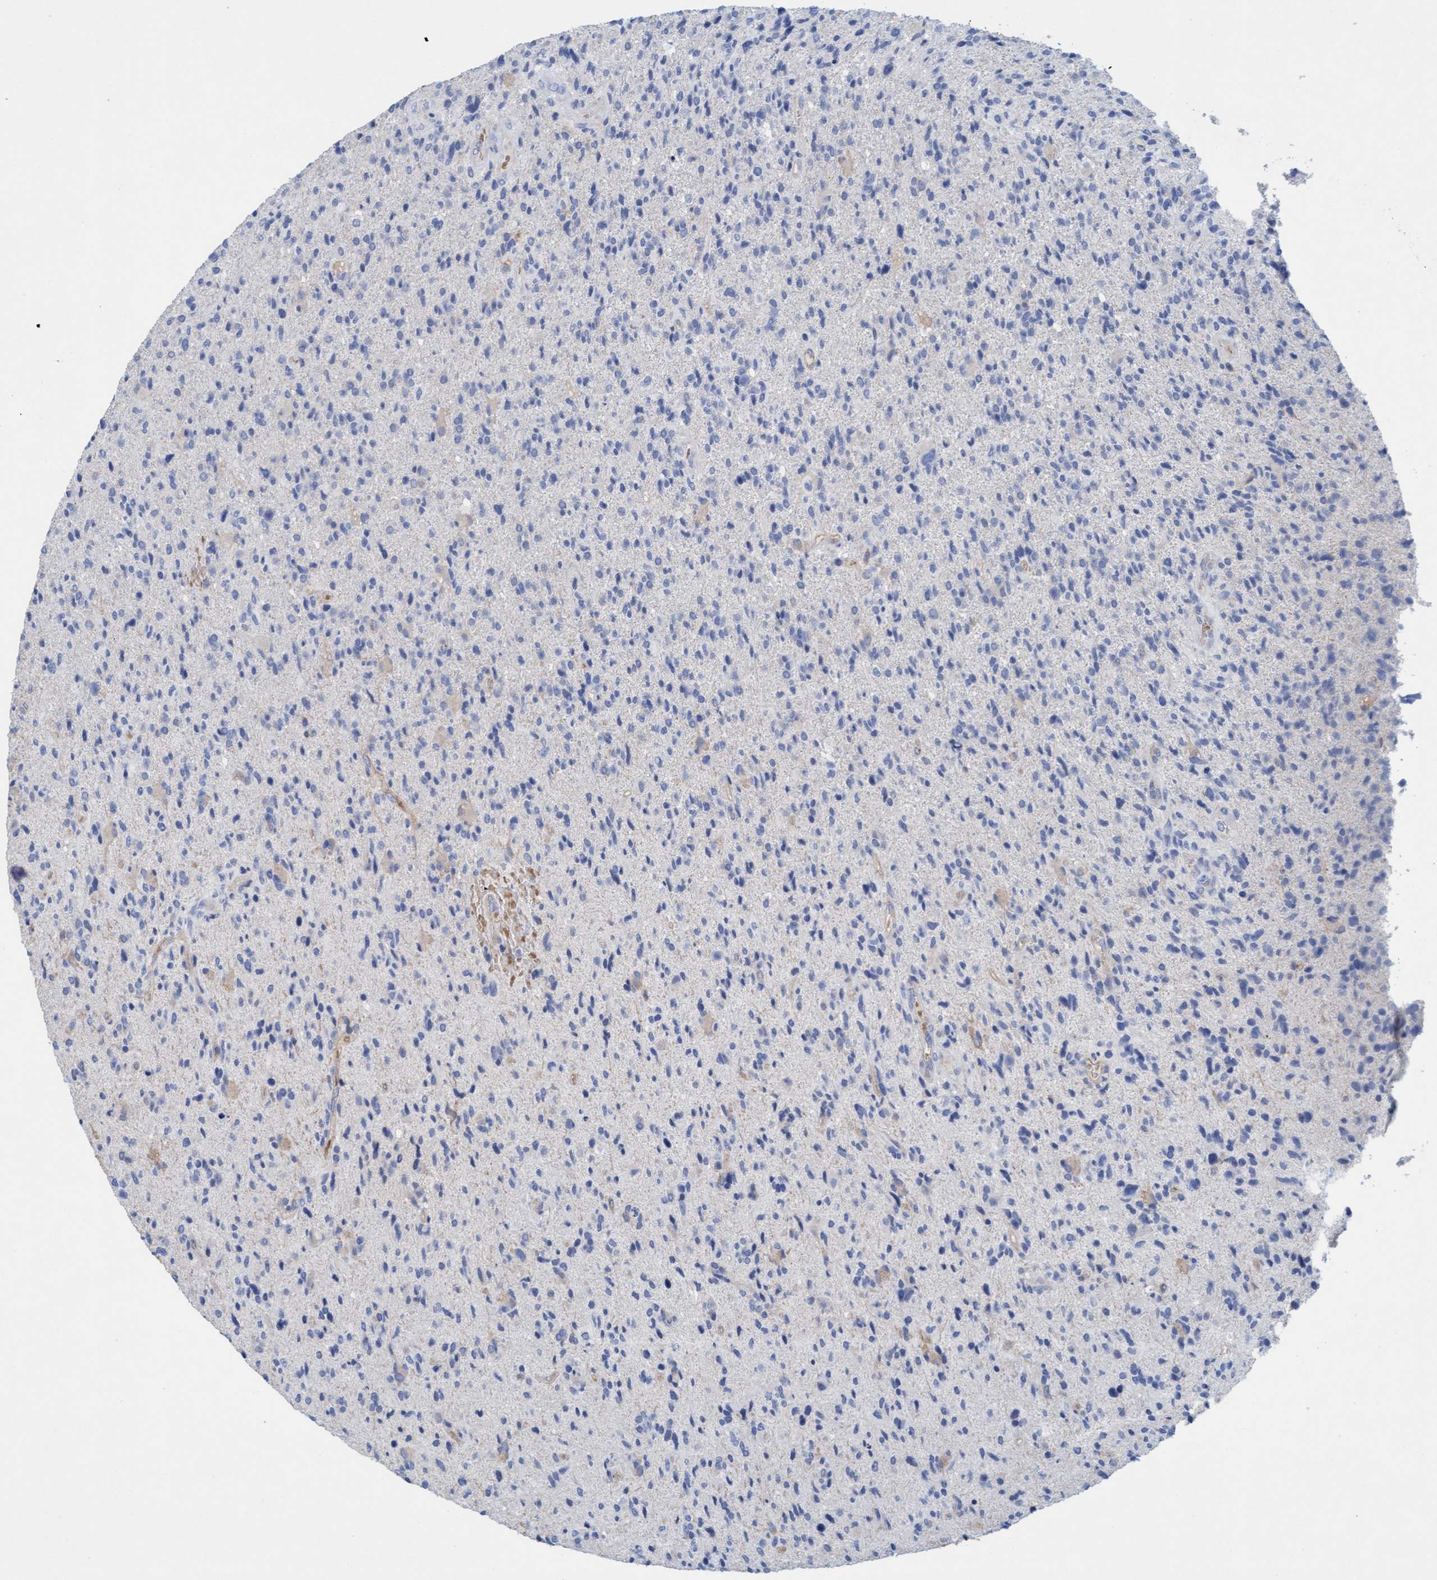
{"staining": {"intensity": "negative", "quantity": "none", "location": "none"}, "tissue": "glioma", "cell_type": "Tumor cells", "image_type": "cancer", "snomed": [{"axis": "morphology", "description": "Glioma, malignant, High grade"}, {"axis": "topography", "description": "Brain"}], "caption": "Malignant glioma (high-grade) was stained to show a protein in brown. There is no significant positivity in tumor cells. (DAB (3,3'-diaminobenzidine) immunohistochemistry (IHC) visualized using brightfield microscopy, high magnification).", "gene": "SIGIRR", "patient": {"sex": "male", "age": 72}}